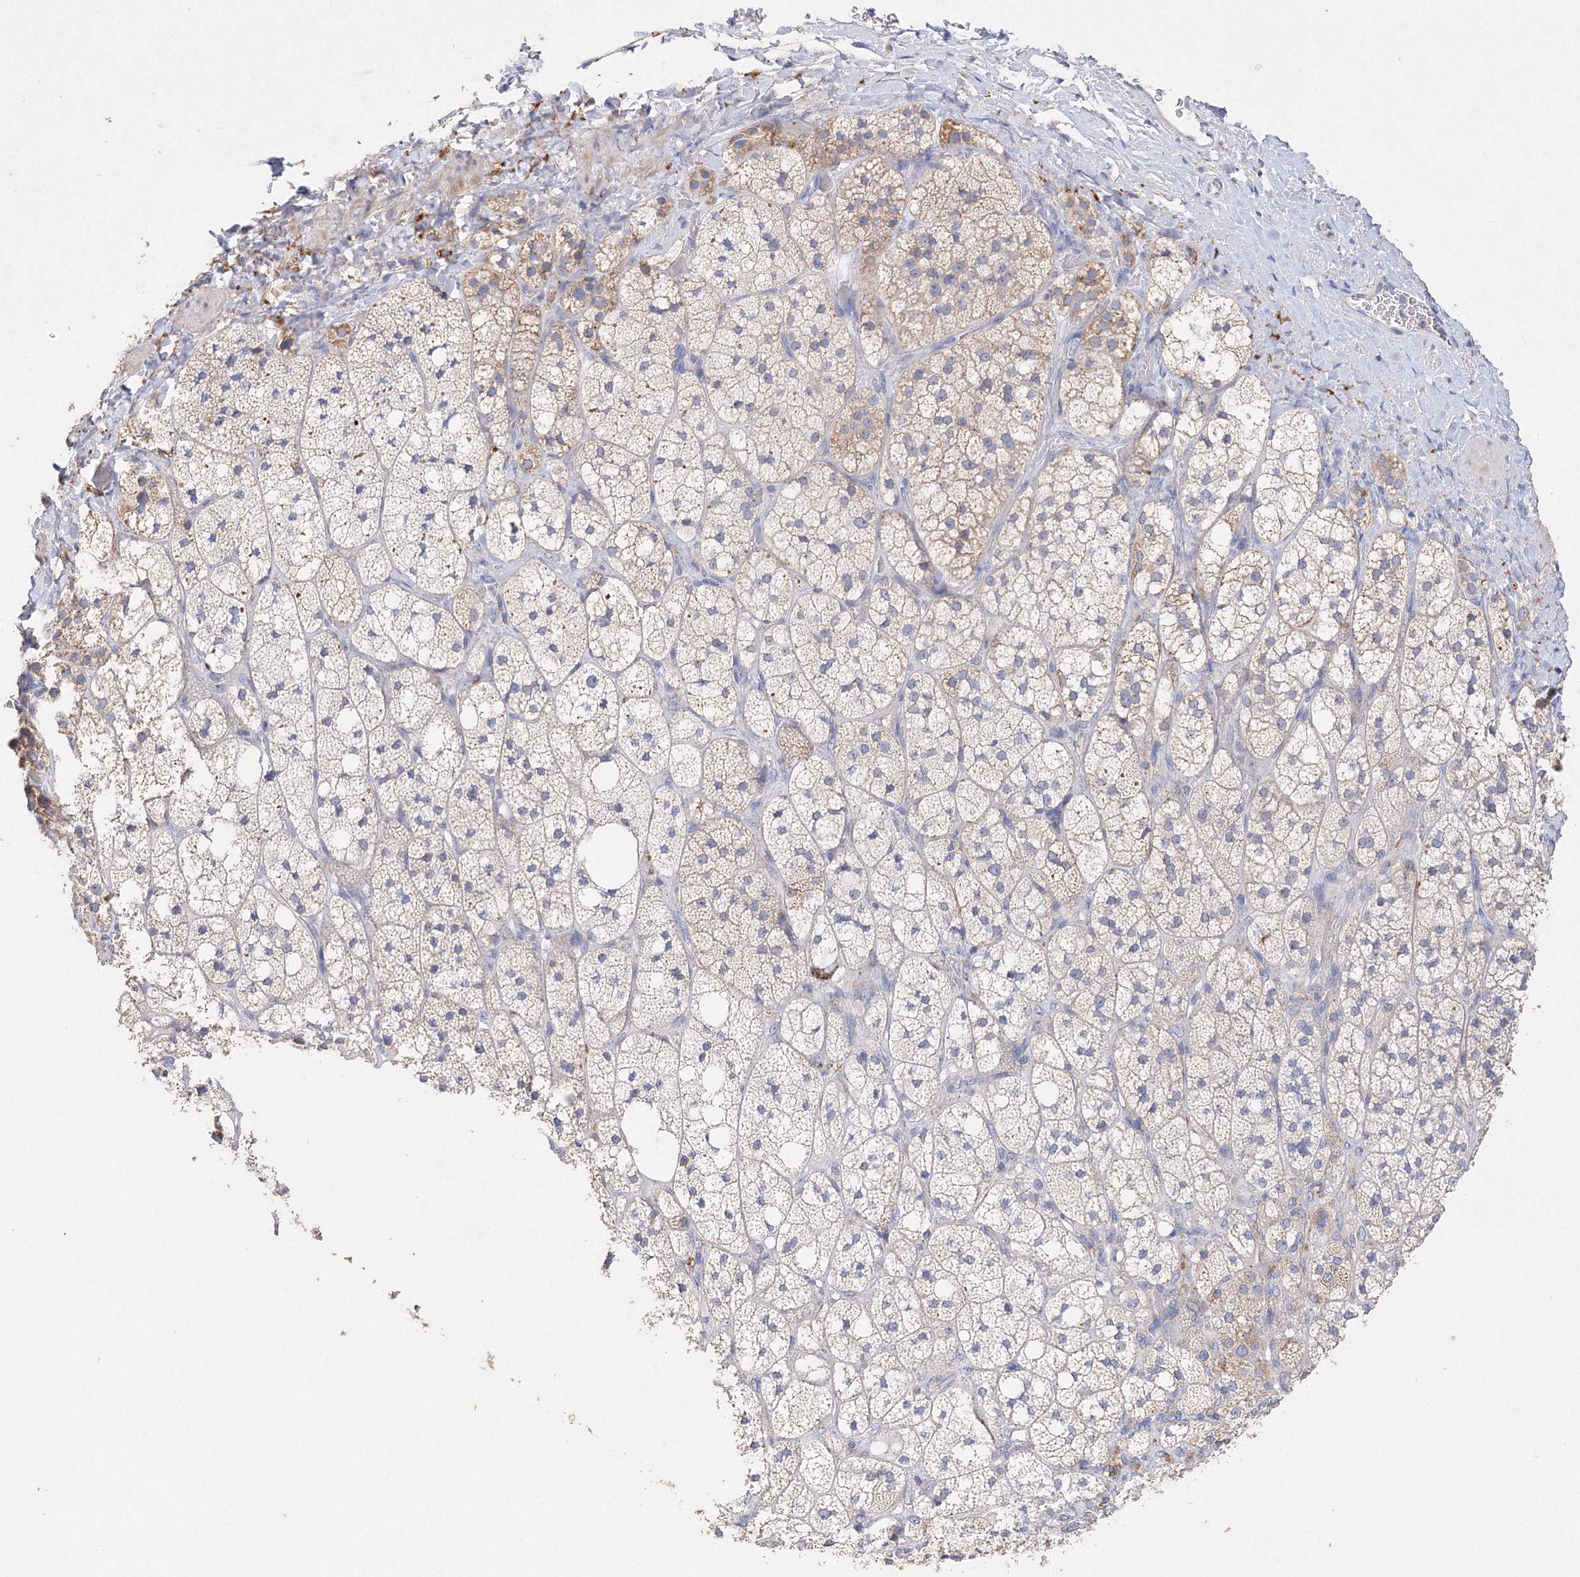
{"staining": {"intensity": "moderate", "quantity": "<25%", "location": "cytoplasmic/membranous"}, "tissue": "adrenal gland", "cell_type": "Glandular cells", "image_type": "normal", "snomed": [{"axis": "morphology", "description": "Normal tissue, NOS"}, {"axis": "topography", "description": "Adrenal gland"}], "caption": "Immunohistochemical staining of benign adrenal gland displays moderate cytoplasmic/membranous protein staining in about <25% of glandular cells. The staining was performed using DAB, with brown indicating positive protein expression. Nuclei are stained blue with hematoxylin.", "gene": "GLS", "patient": {"sex": "male", "age": 61}}